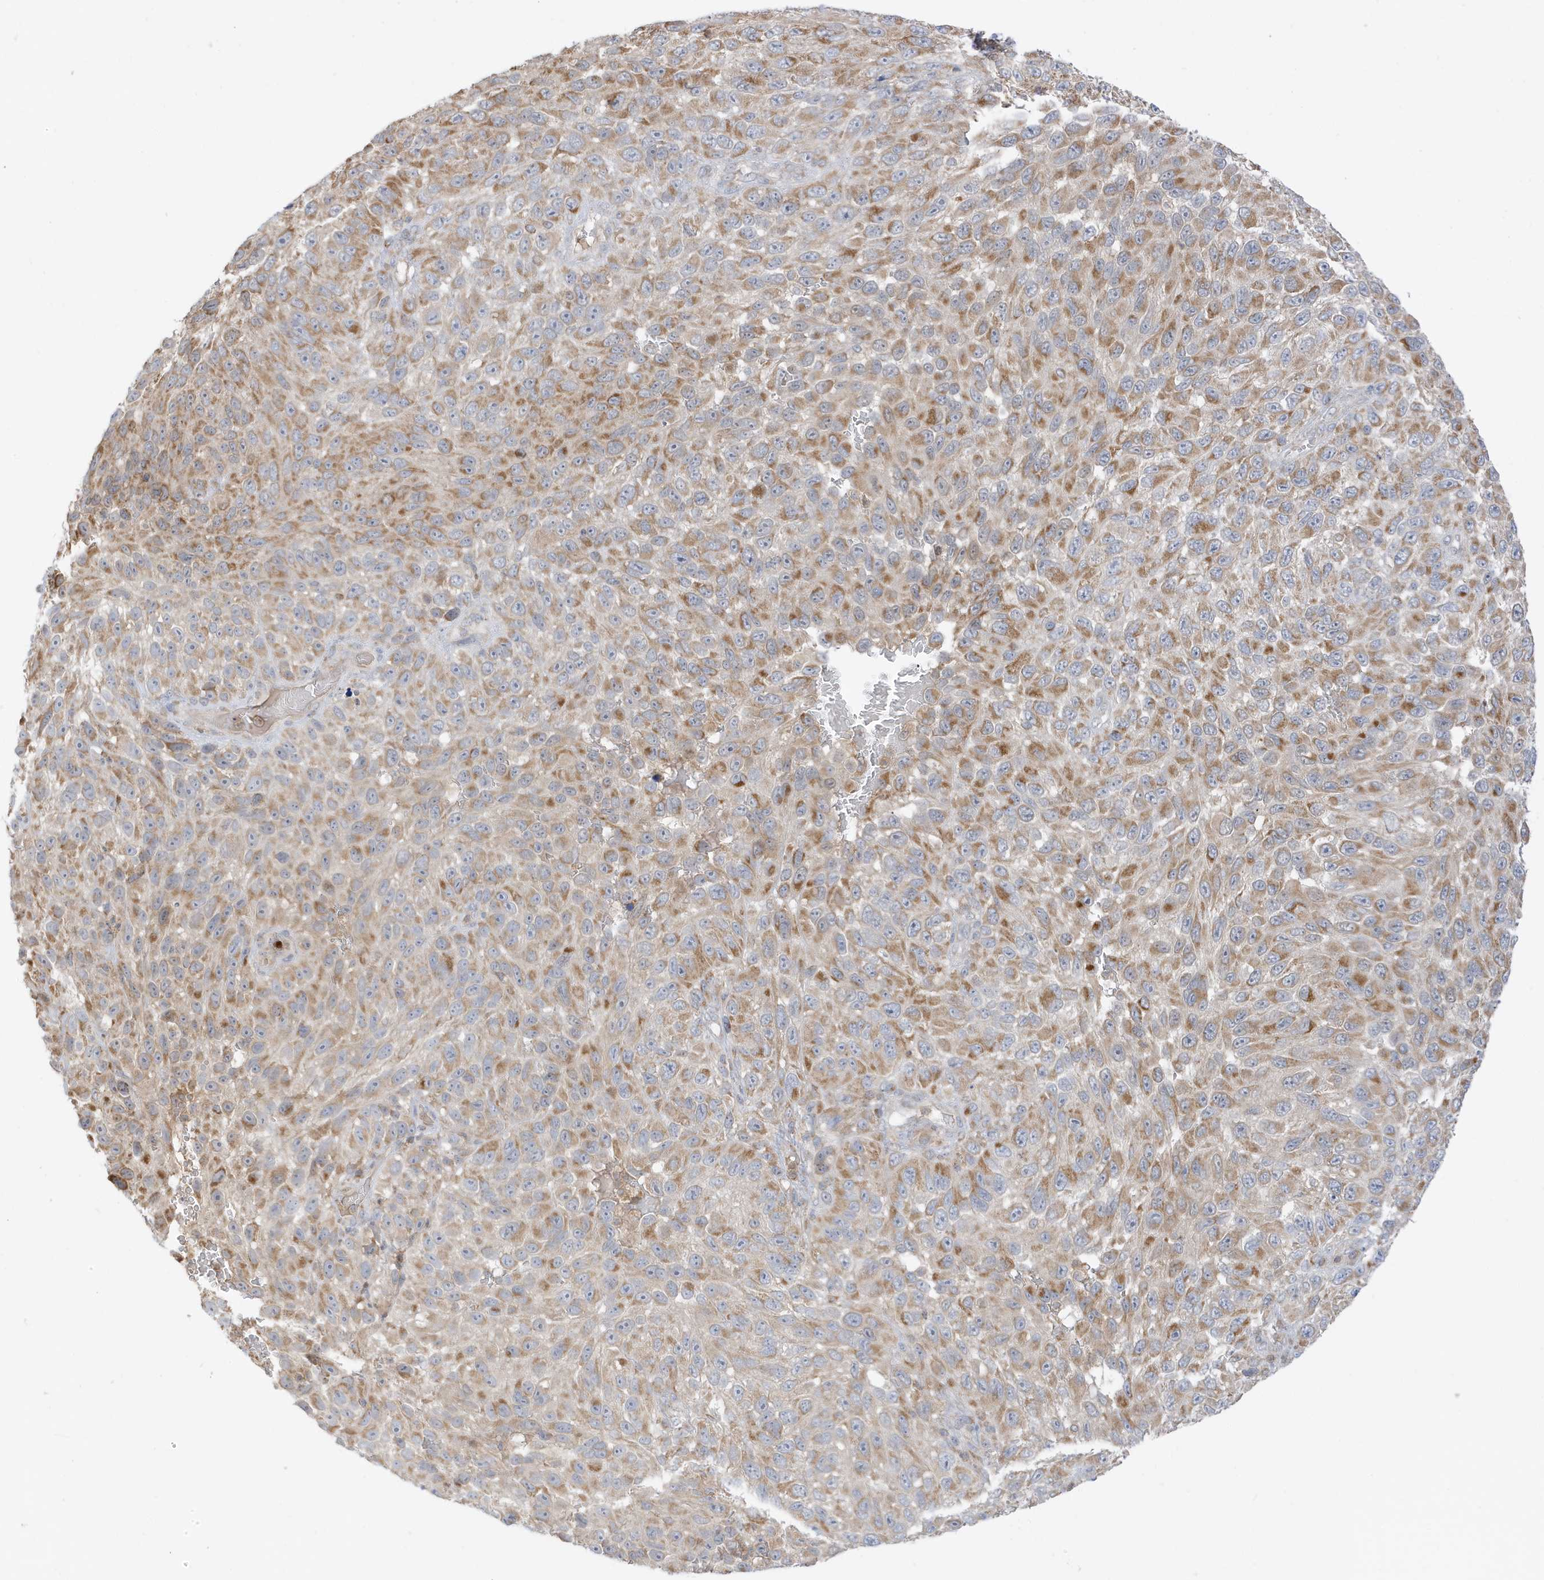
{"staining": {"intensity": "moderate", "quantity": ">75%", "location": "cytoplasmic/membranous"}, "tissue": "melanoma", "cell_type": "Tumor cells", "image_type": "cancer", "snomed": [{"axis": "morphology", "description": "Malignant melanoma, NOS"}, {"axis": "topography", "description": "Skin"}], "caption": "Immunohistochemistry (IHC) histopathology image of human melanoma stained for a protein (brown), which displays medium levels of moderate cytoplasmic/membranous positivity in approximately >75% of tumor cells.", "gene": "NPPC", "patient": {"sex": "female", "age": 94}}